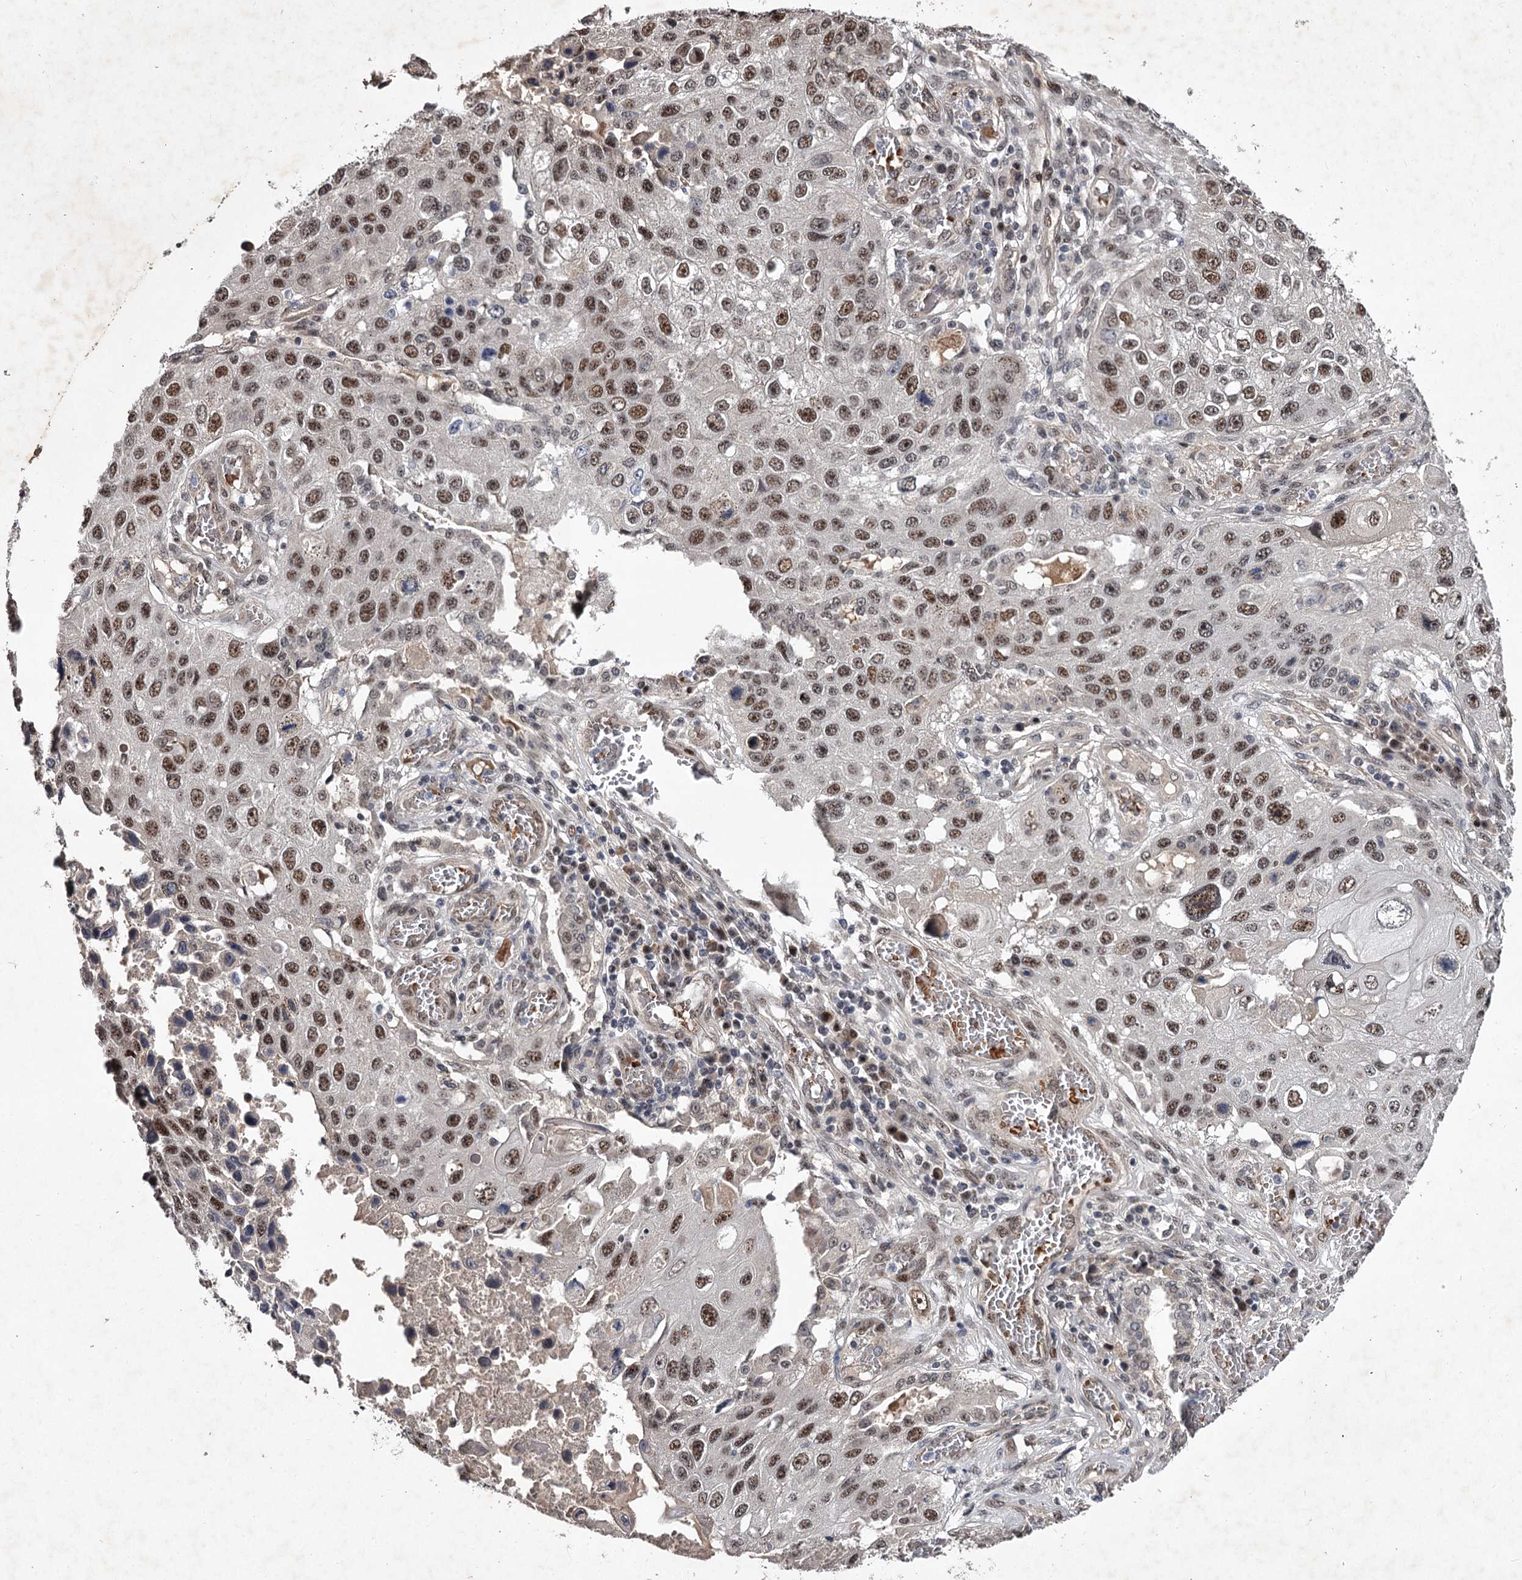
{"staining": {"intensity": "moderate", "quantity": ">75%", "location": "nuclear"}, "tissue": "lung cancer", "cell_type": "Tumor cells", "image_type": "cancer", "snomed": [{"axis": "morphology", "description": "Squamous cell carcinoma, NOS"}, {"axis": "topography", "description": "Lung"}], "caption": "Squamous cell carcinoma (lung) stained for a protein displays moderate nuclear positivity in tumor cells.", "gene": "RNF44", "patient": {"sex": "male", "age": 61}}